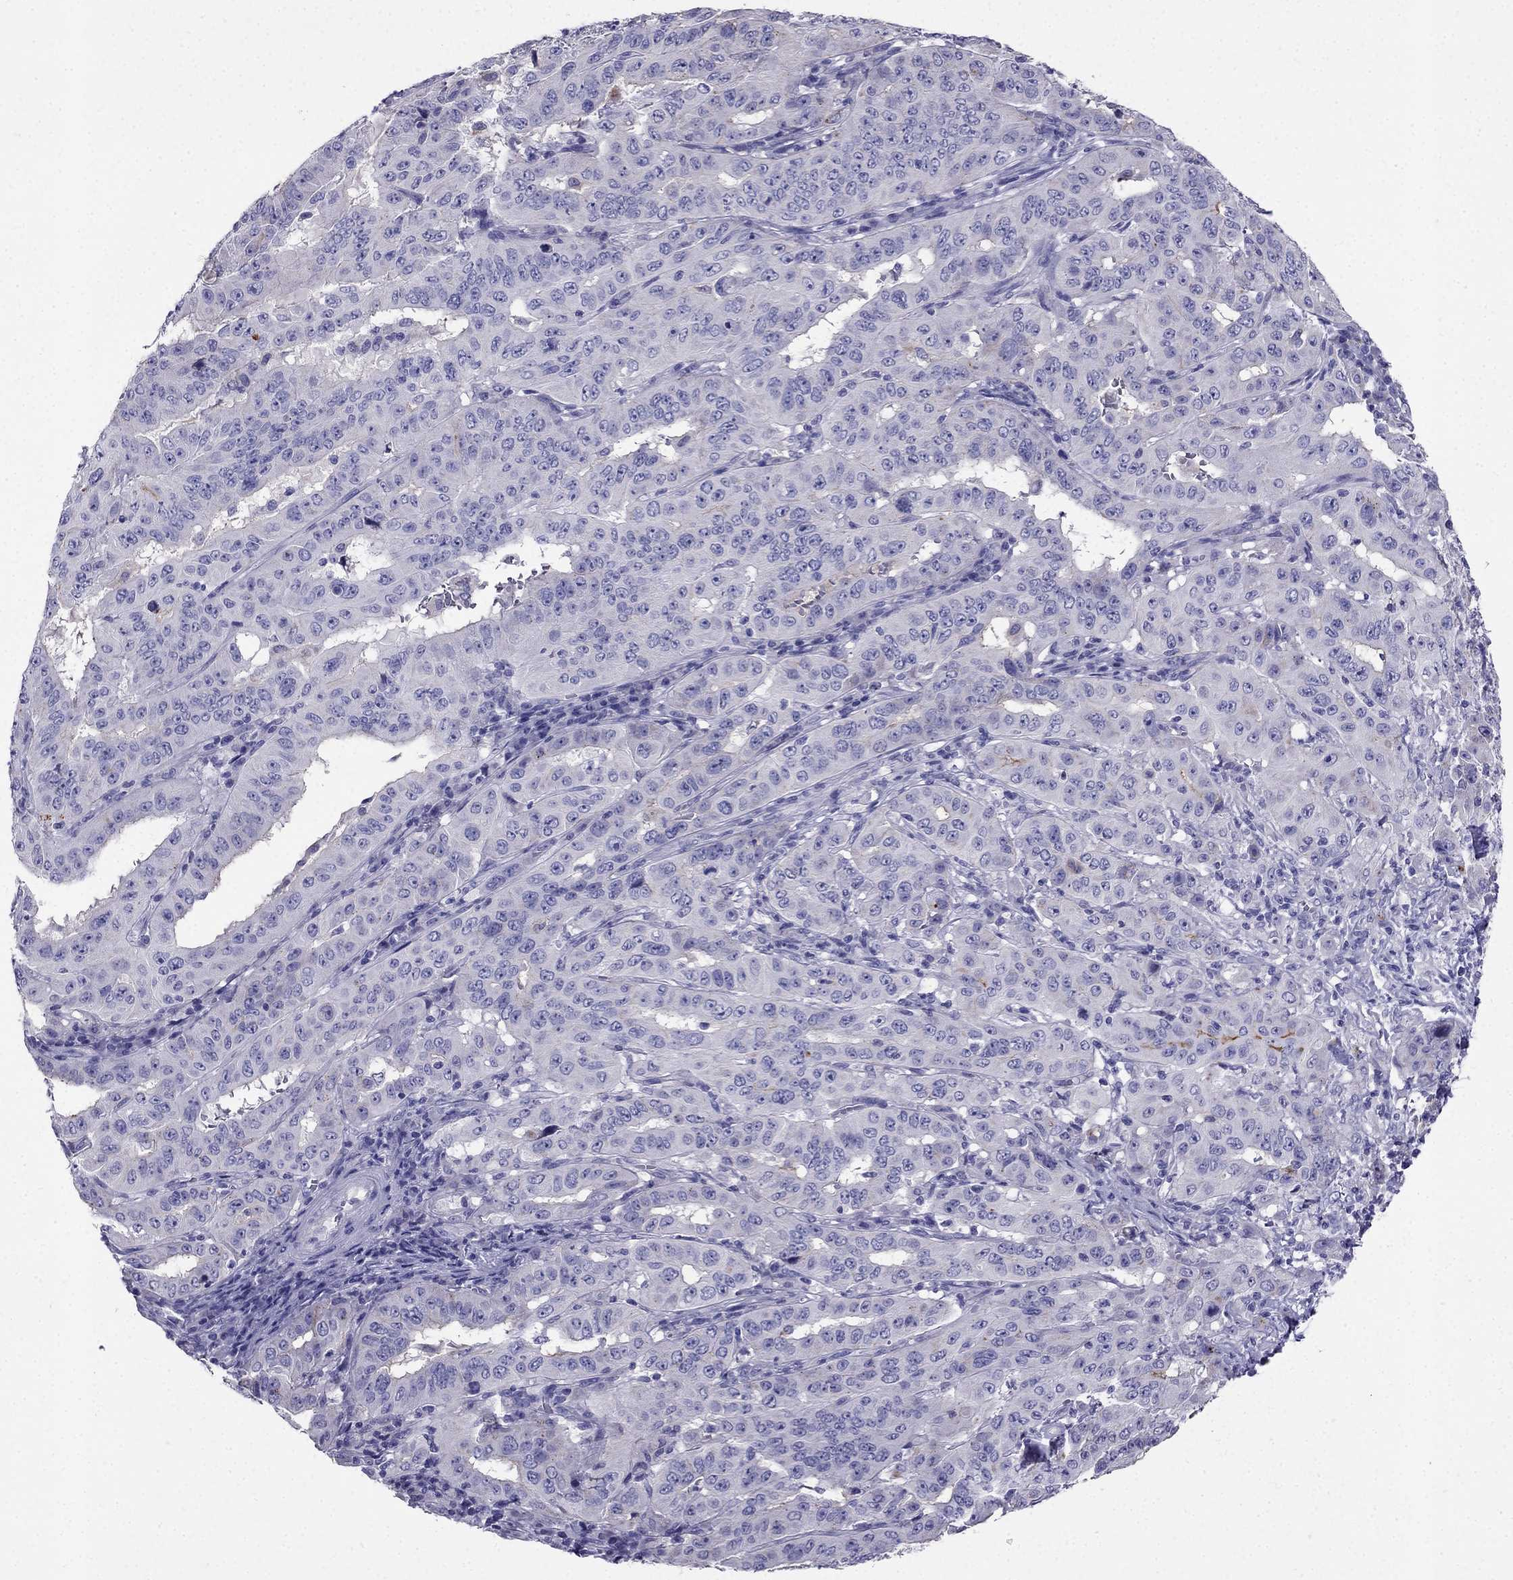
{"staining": {"intensity": "negative", "quantity": "none", "location": "none"}, "tissue": "pancreatic cancer", "cell_type": "Tumor cells", "image_type": "cancer", "snomed": [{"axis": "morphology", "description": "Adenocarcinoma, NOS"}, {"axis": "topography", "description": "Pancreas"}], "caption": "The IHC photomicrograph has no significant staining in tumor cells of pancreatic cancer (adenocarcinoma) tissue.", "gene": "PTH", "patient": {"sex": "male", "age": 63}}